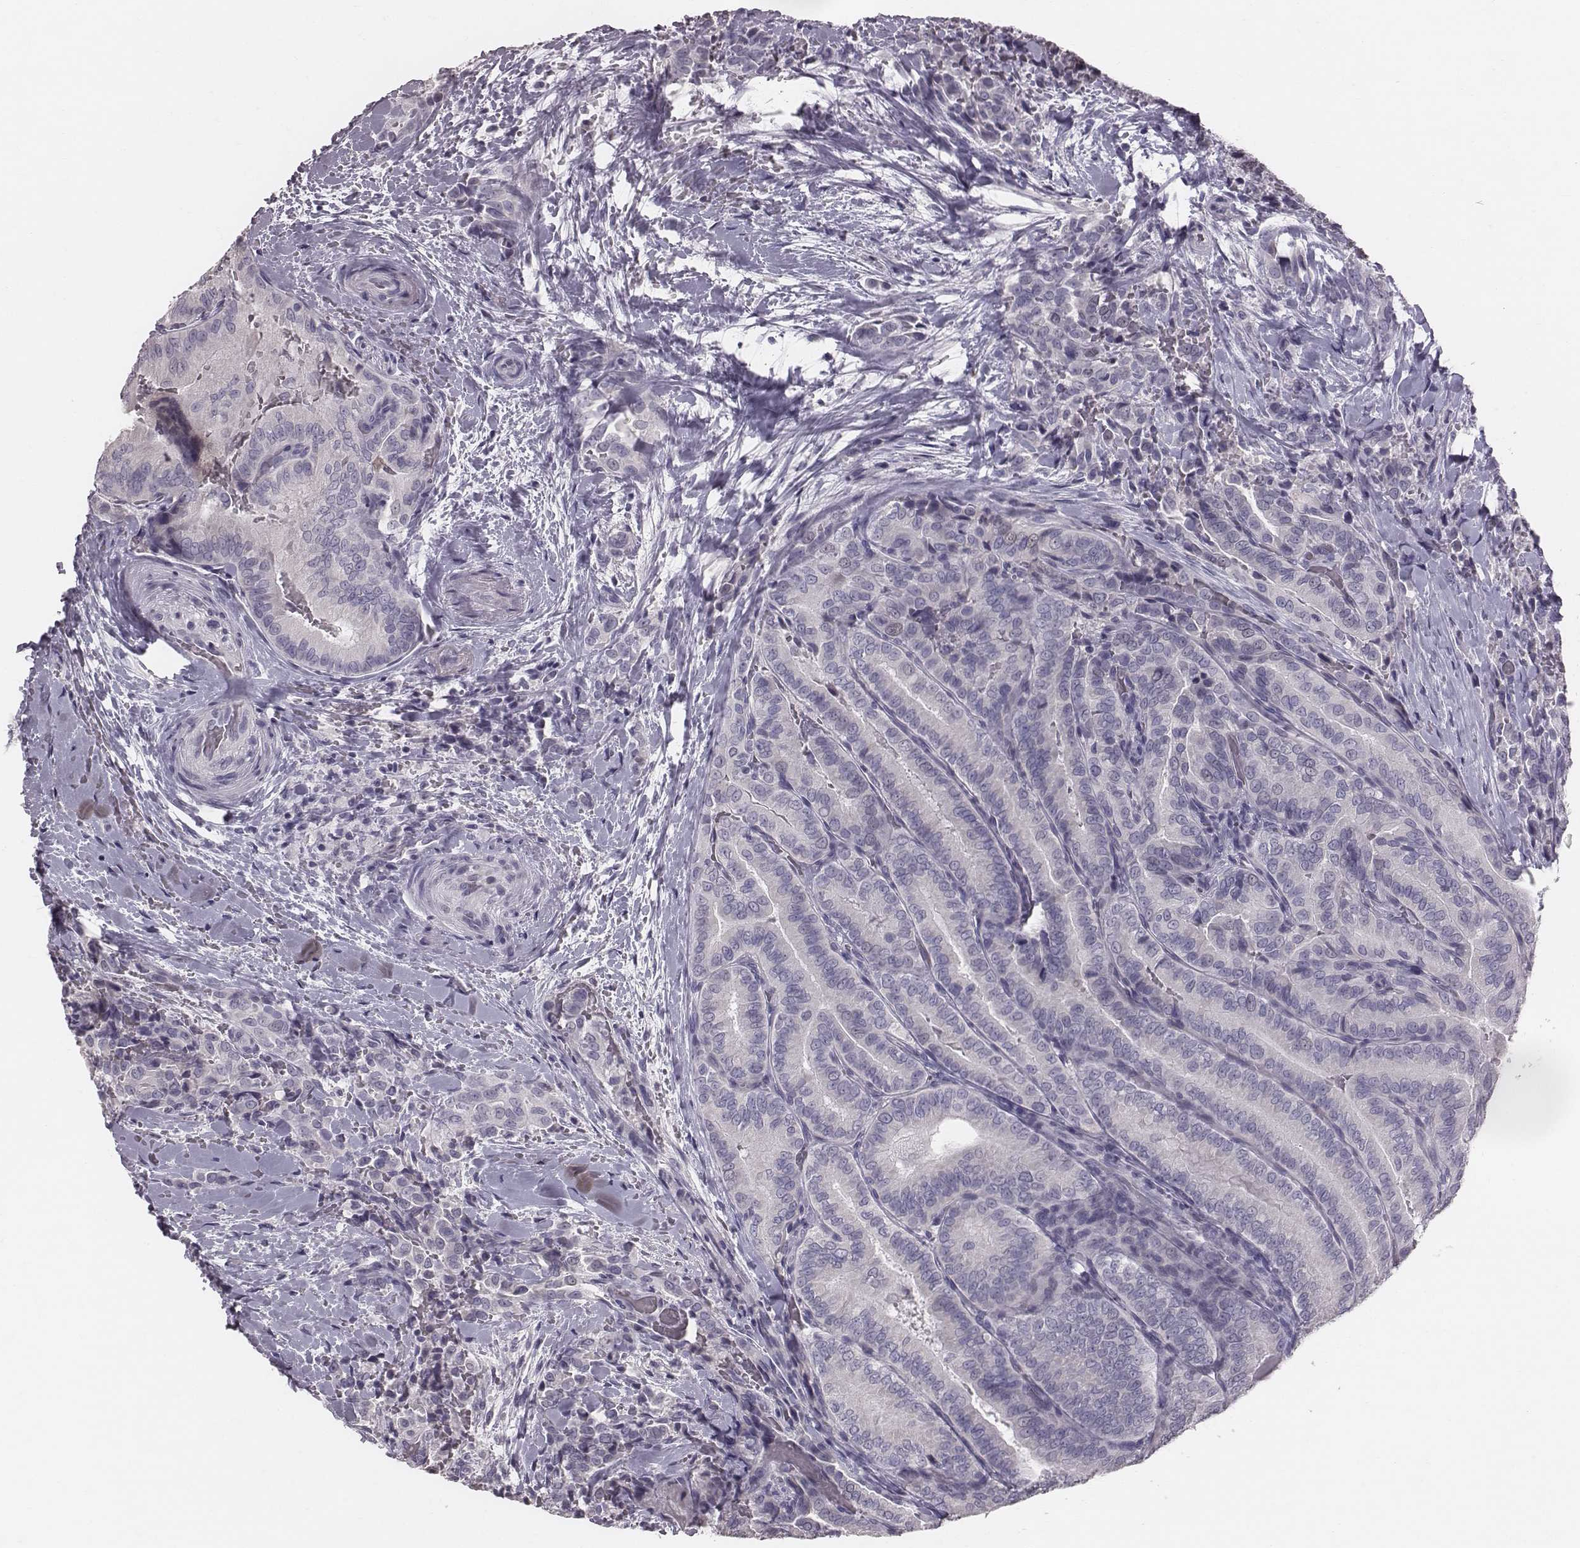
{"staining": {"intensity": "negative", "quantity": "none", "location": "none"}, "tissue": "thyroid cancer", "cell_type": "Tumor cells", "image_type": "cancer", "snomed": [{"axis": "morphology", "description": "Papillary adenocarcinoma, NOS"}, {"axis": "topography", "description": "Thyroid gland"}], "caption": "A high-resolution photomicrograph shows immunohistochemistry staining of papillary adenocarcinoma (thyroid), which displays no significant staining in tumor cells.", "gene": "CFTR", "patient": {"sex": "male", "age": 61}}